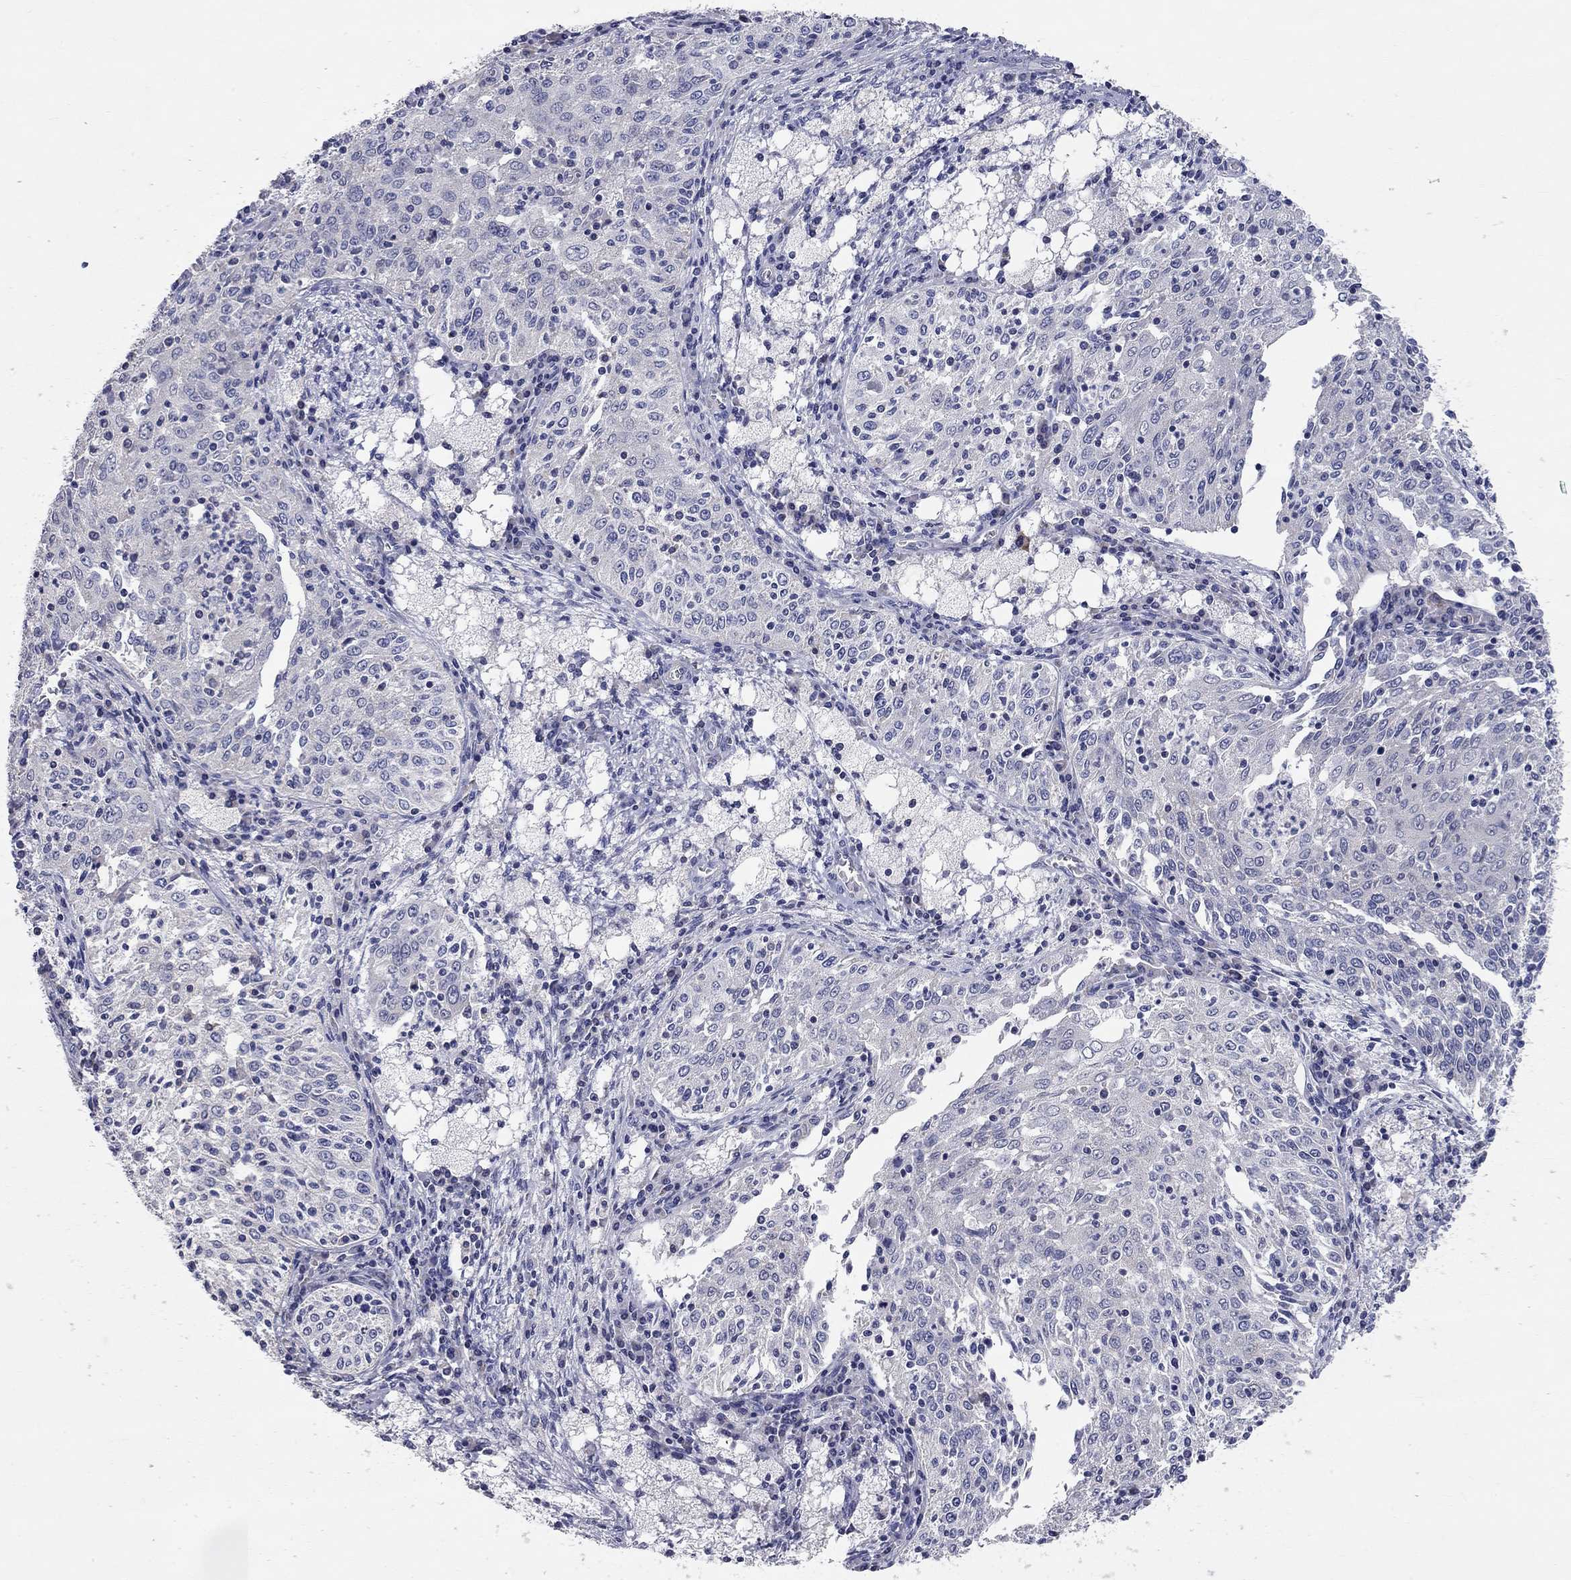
{"staining": {"intensity": "negative", "quantity": "none", "location": "none"}, "tissue": "cervical cancer", "cell_type": "Tumor cells", "image_type": "cancer", "snomed": [{"axis": "morphology", "description": "Squamous cell carcinoma, NOS"}, {"axis": "topography", "description": "Cervix"}], "caption": "Protein analysis of cervical squamous cell carcinoma shows no significant positivity in tumor cells.", "gene": "CFAP161", "patient": {"sex": "female", "age": 41}}